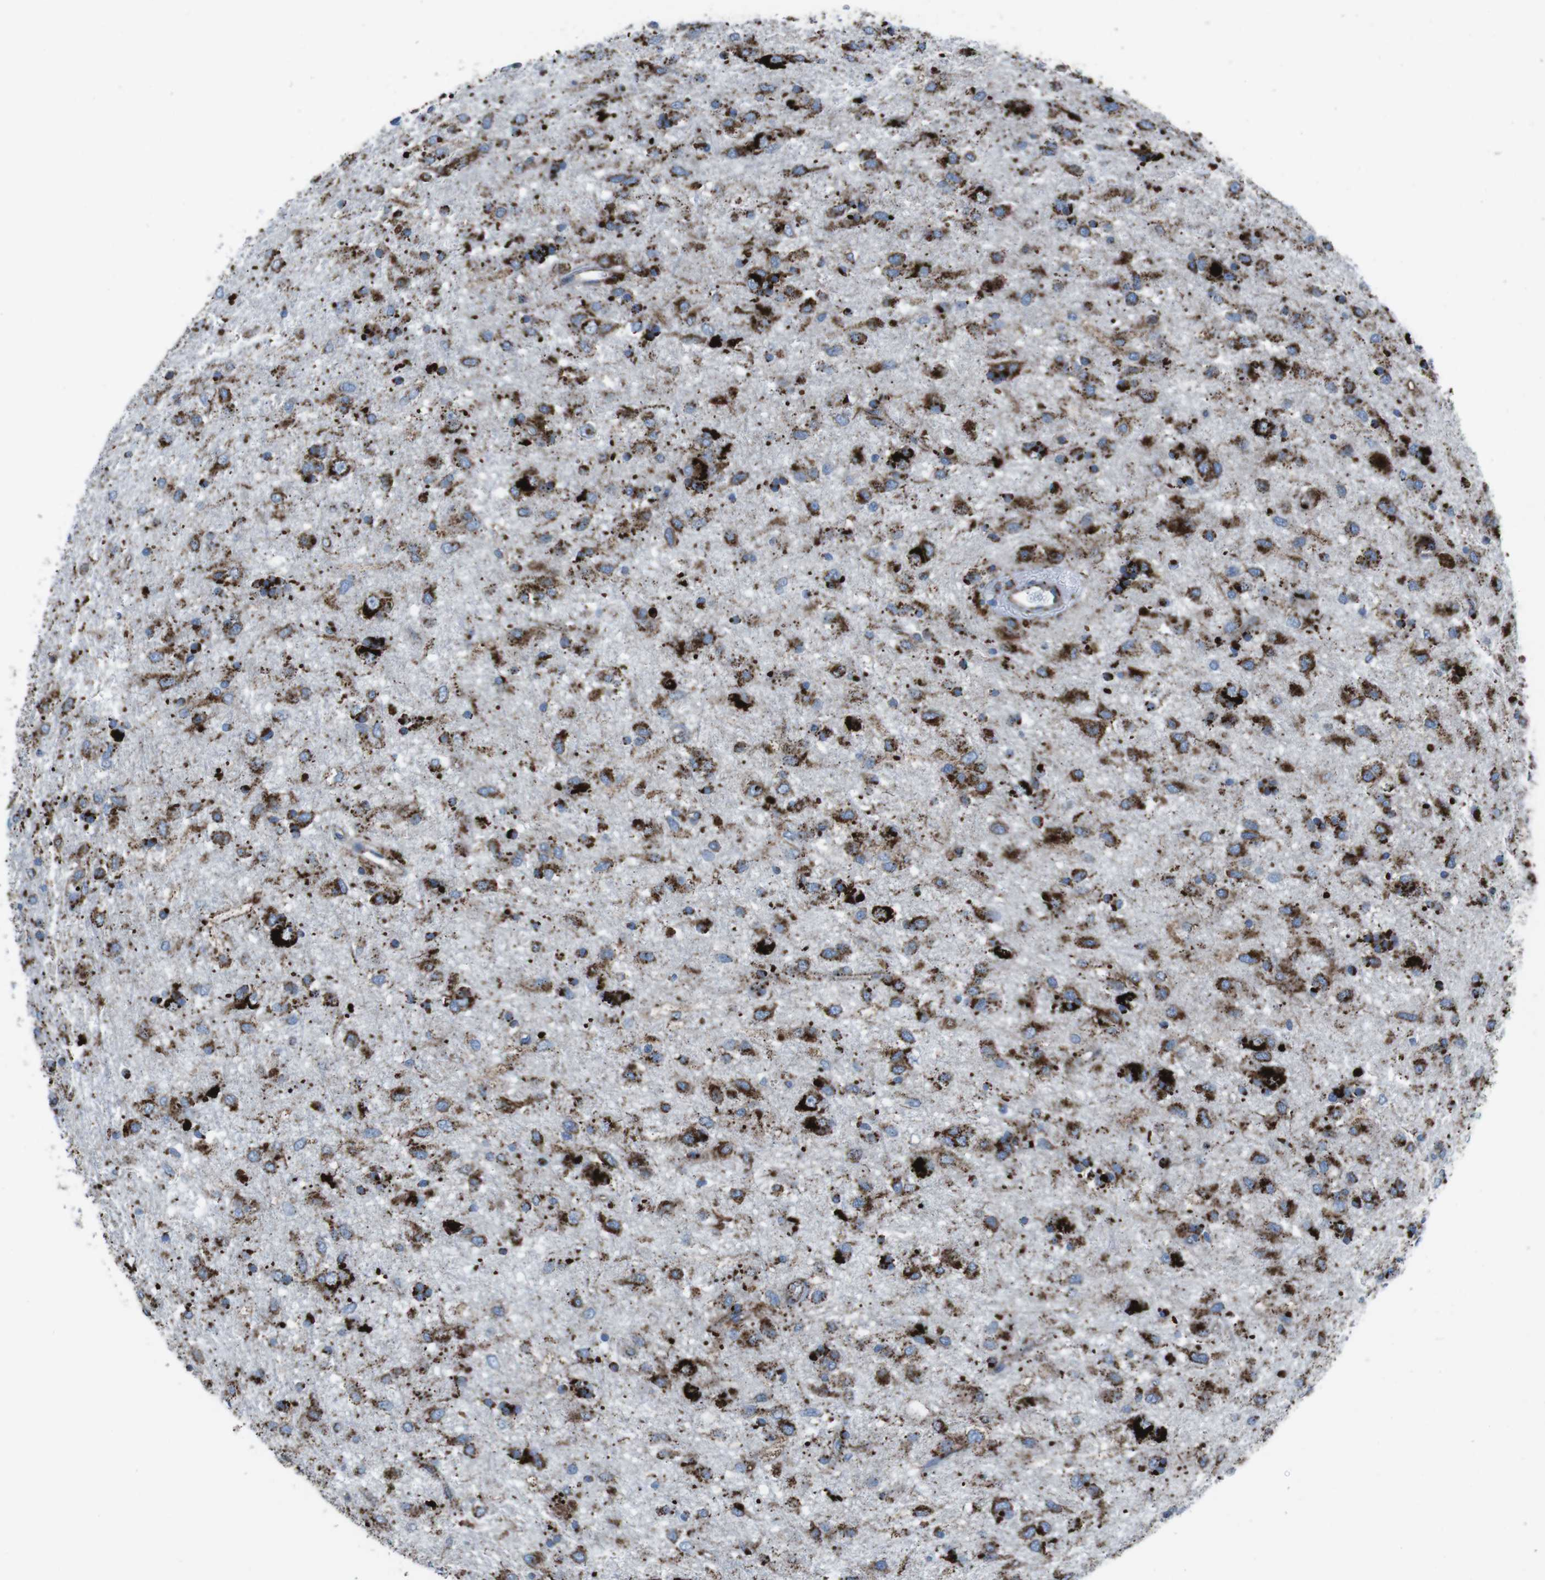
{"staining": {"intensity": "strong", "quantity": ">75%", "location": "cytoplasmic/membranous"}, "tissue": "glioma", "cell_type": "Tumor cells", "image_type": "cancer", "snomed": [{"axis": "morphology", "description": "Glioma, malignant, Low grade"}, {"axis": "topography", "description": "Brain"}], "caption": "Malignant glioma (low-grade) stained with a protein marker shows strong staining in tumor cells.", "gene": "SCARB2", "patient": {"sex": "male", "age": 77}}